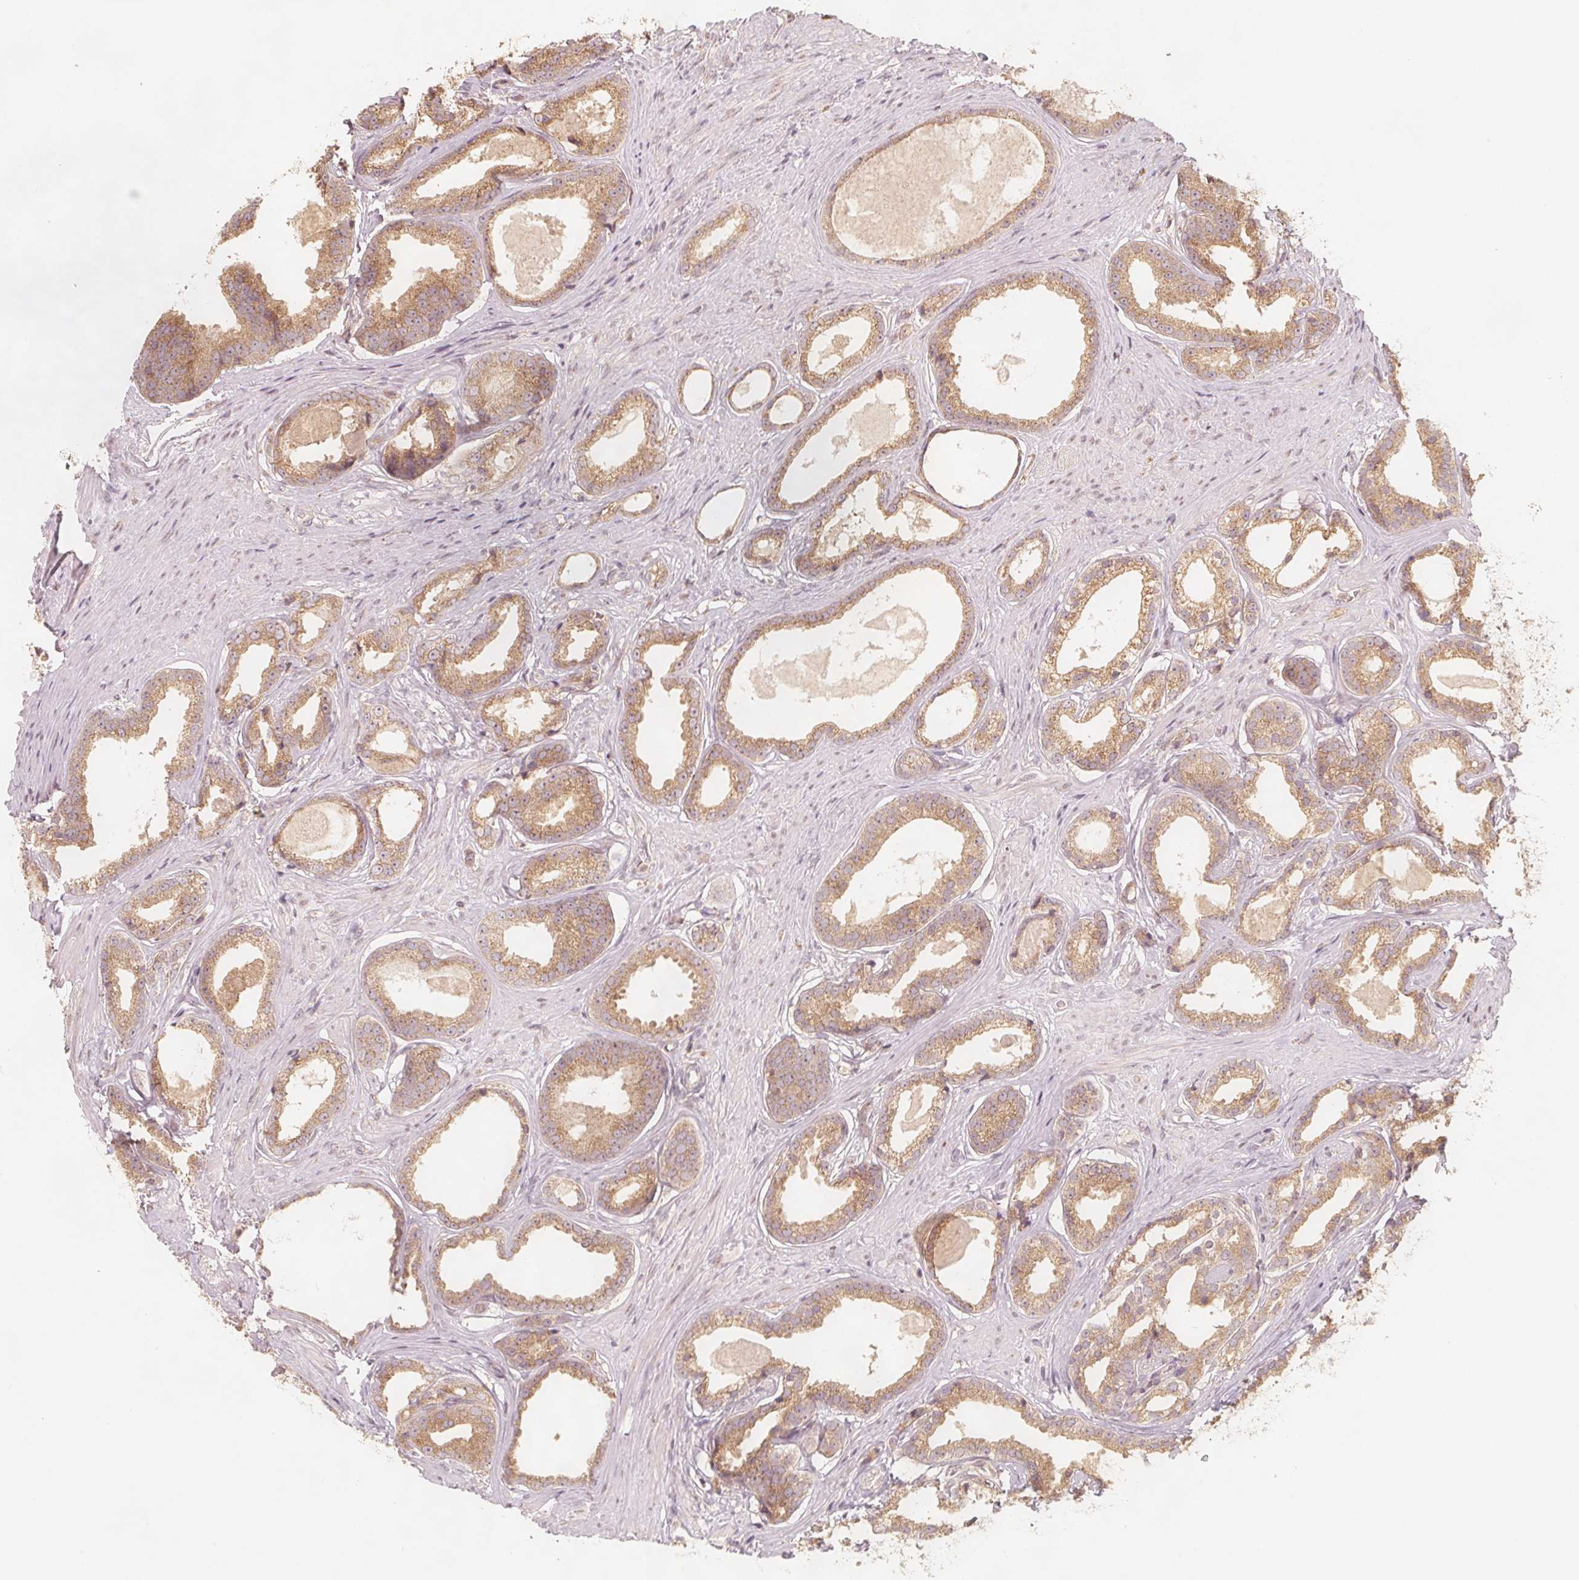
{"staining": {"intensity": "moderate", "quantity": ">75%", "location": "cytoplasmic/membranous"}, "tissue": "prostate cancer", "cell_type": "Tumor cells", "image_type": "cancer", "snomed": [{"axis": "morphology", "description": "Adenocarcinoma, Low grade"}, {"axis": "topography", "description": "Prostate"}], "caption": "DAB (3,3'-diaminobenzidine) immunohistochemical staining of prostate cancer demonstrates moderate cytoplasmic/membranous protein expression in about >75% of tumor cells.", "gene": "NCSTN", "patient": {"sex": "male", "age": 65}}